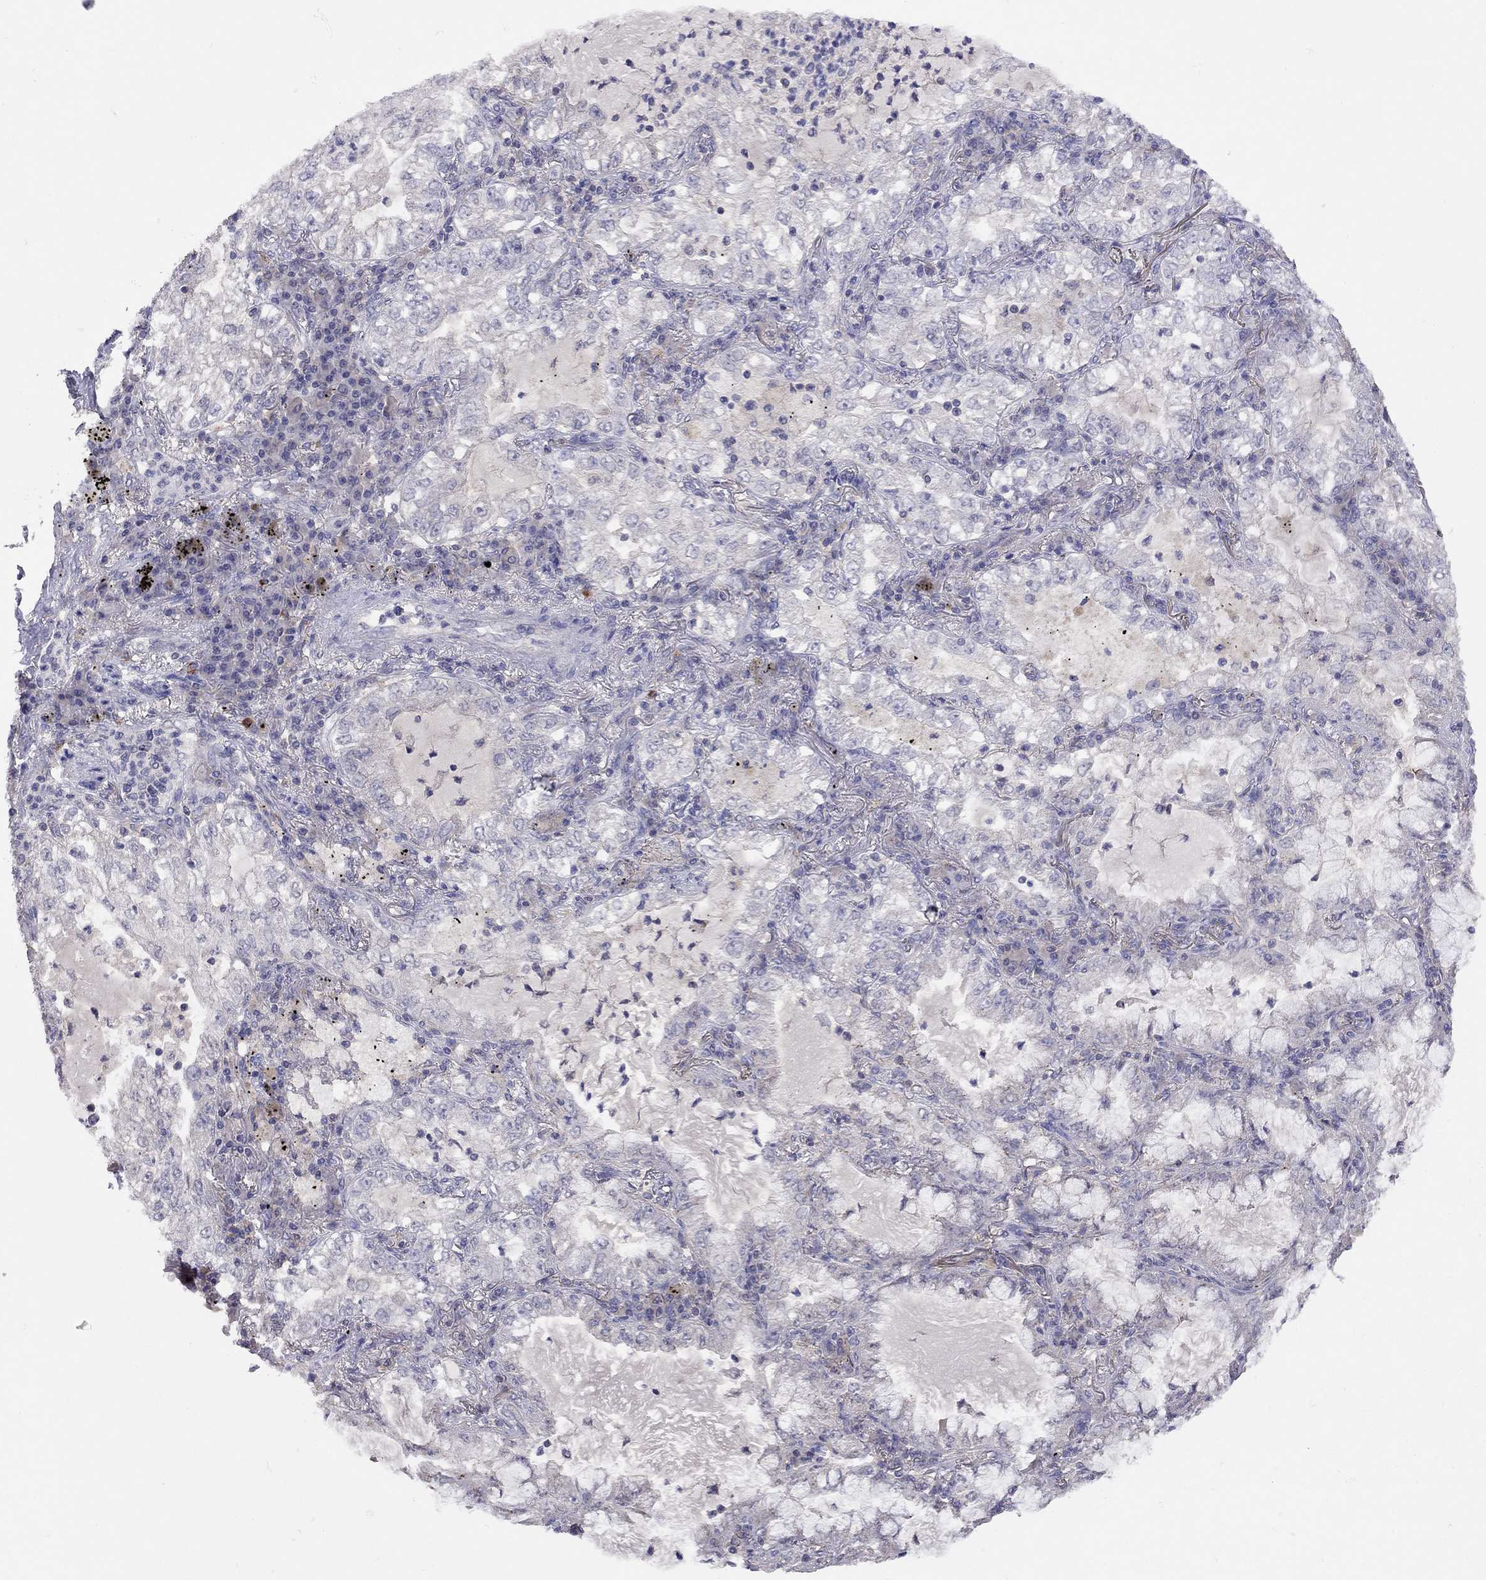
{"staining": {"intensity": "negative", "quantity": "none", "location": "none"}, "tissue": "lung cancer", "cell_type": "Tumor cells", "image_type": "cancer", "snomed": [{"axis": "morphology", "description": "Adenocarcinoma, NOS"}, {"axis": "topography", "description": "Lung"}], "caption": "The histopathology image reveals no staining of tumor cells in adenocarcinoma (lung).", "gene": "RTP5", "patient": {"sex": "female", "age": 73}}